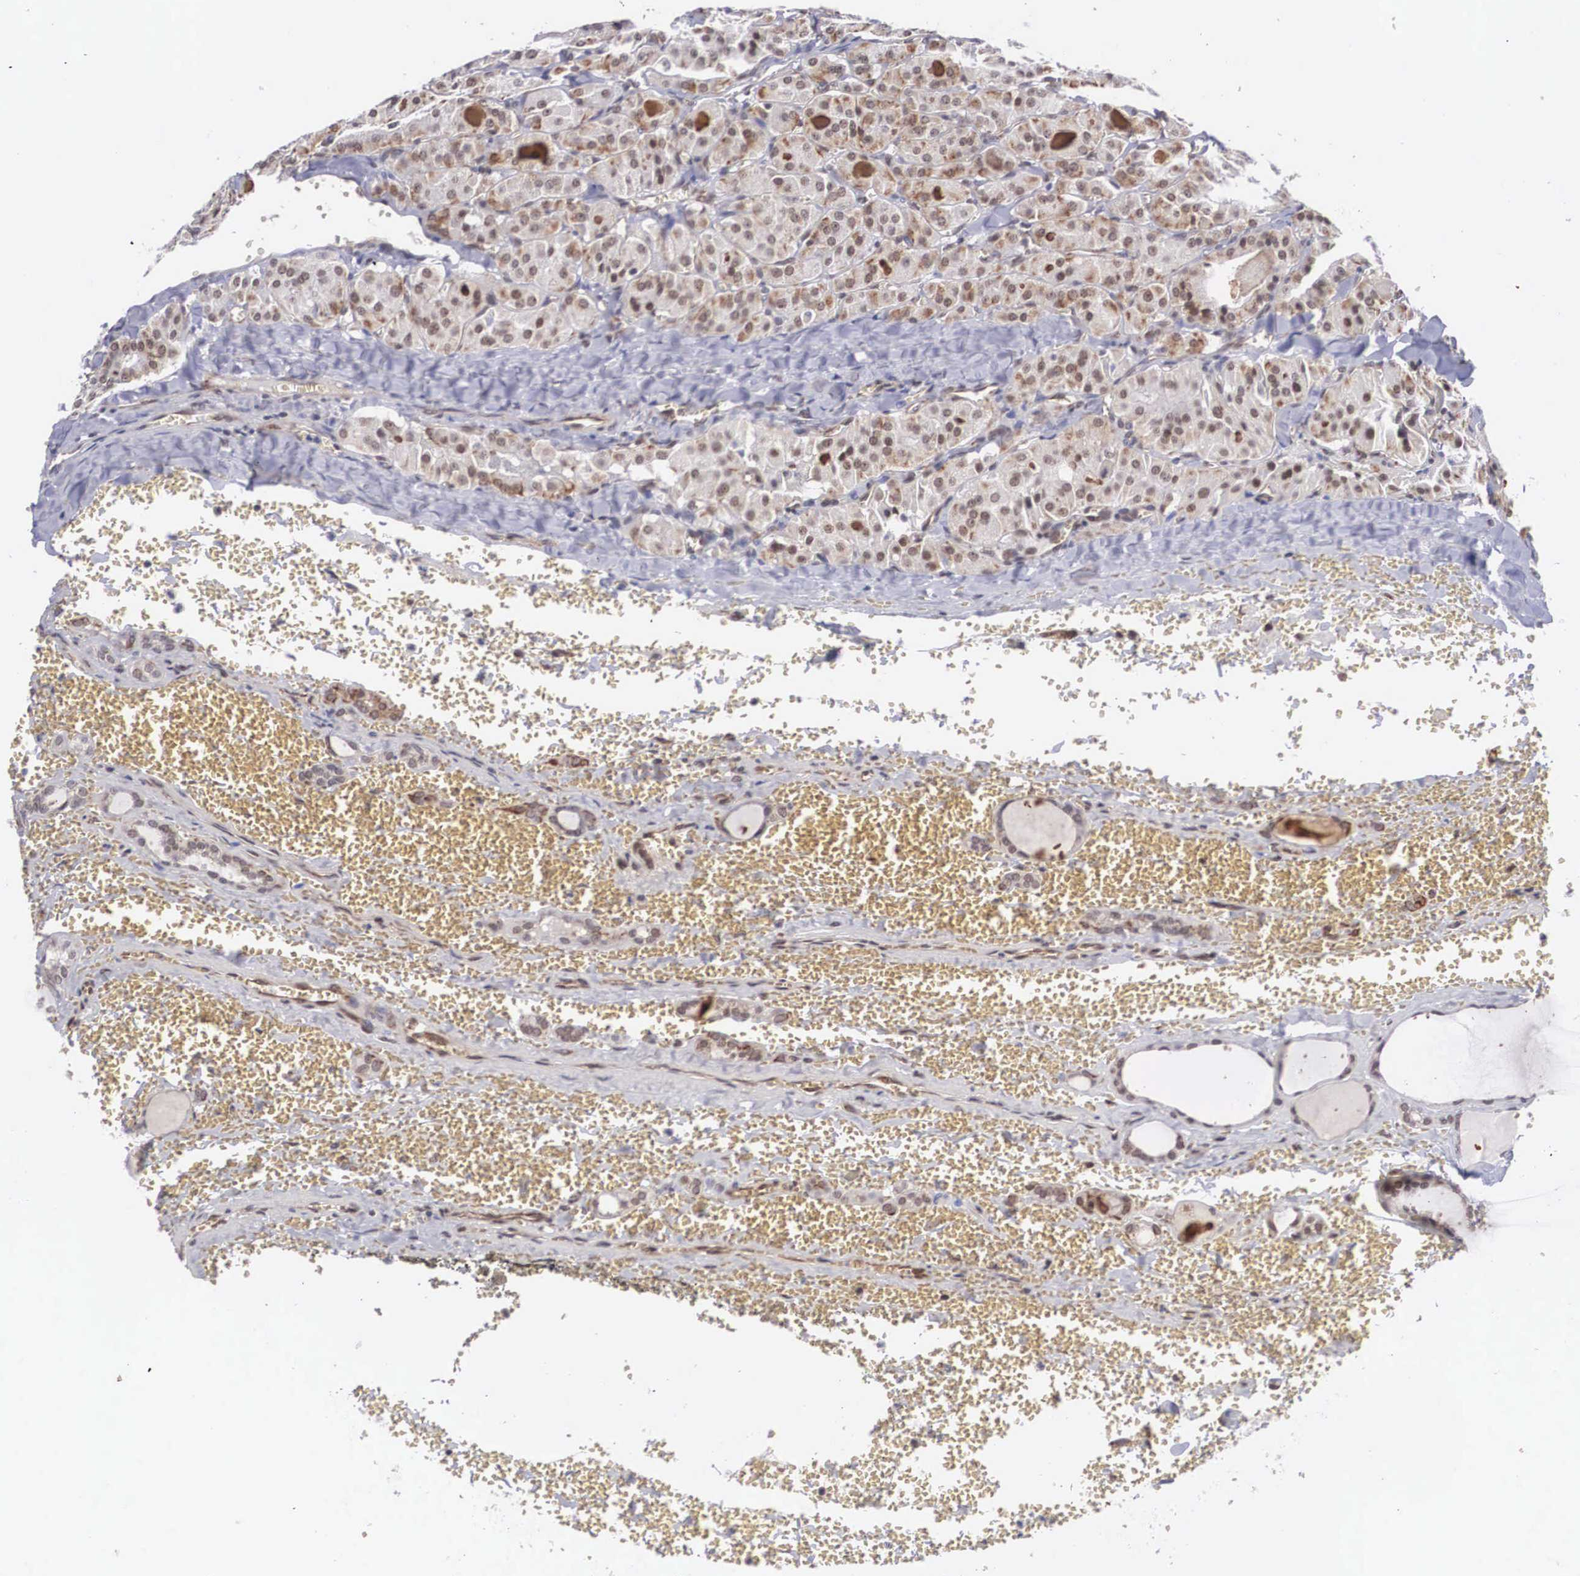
{"staining": {"intensity": "weak", "quantity": ">75%", "location": "nuclear"}, "tissue": "thyroid cancer", "cell_type": "Tumor cells", "image_type": "cancer", "snomed": [{"axis": "morphology", "description": "Carcinoma, NOS"}, {"axis": "topography", "description": "Thyroid gland"}], "caption": "Human thyroid cancer stained with a brown dye exhibits weak nuclear positive expression in approximately >75% of tumor cells.", "gene": "MORC2", "patient": {"sex": "male", "age": 76}}